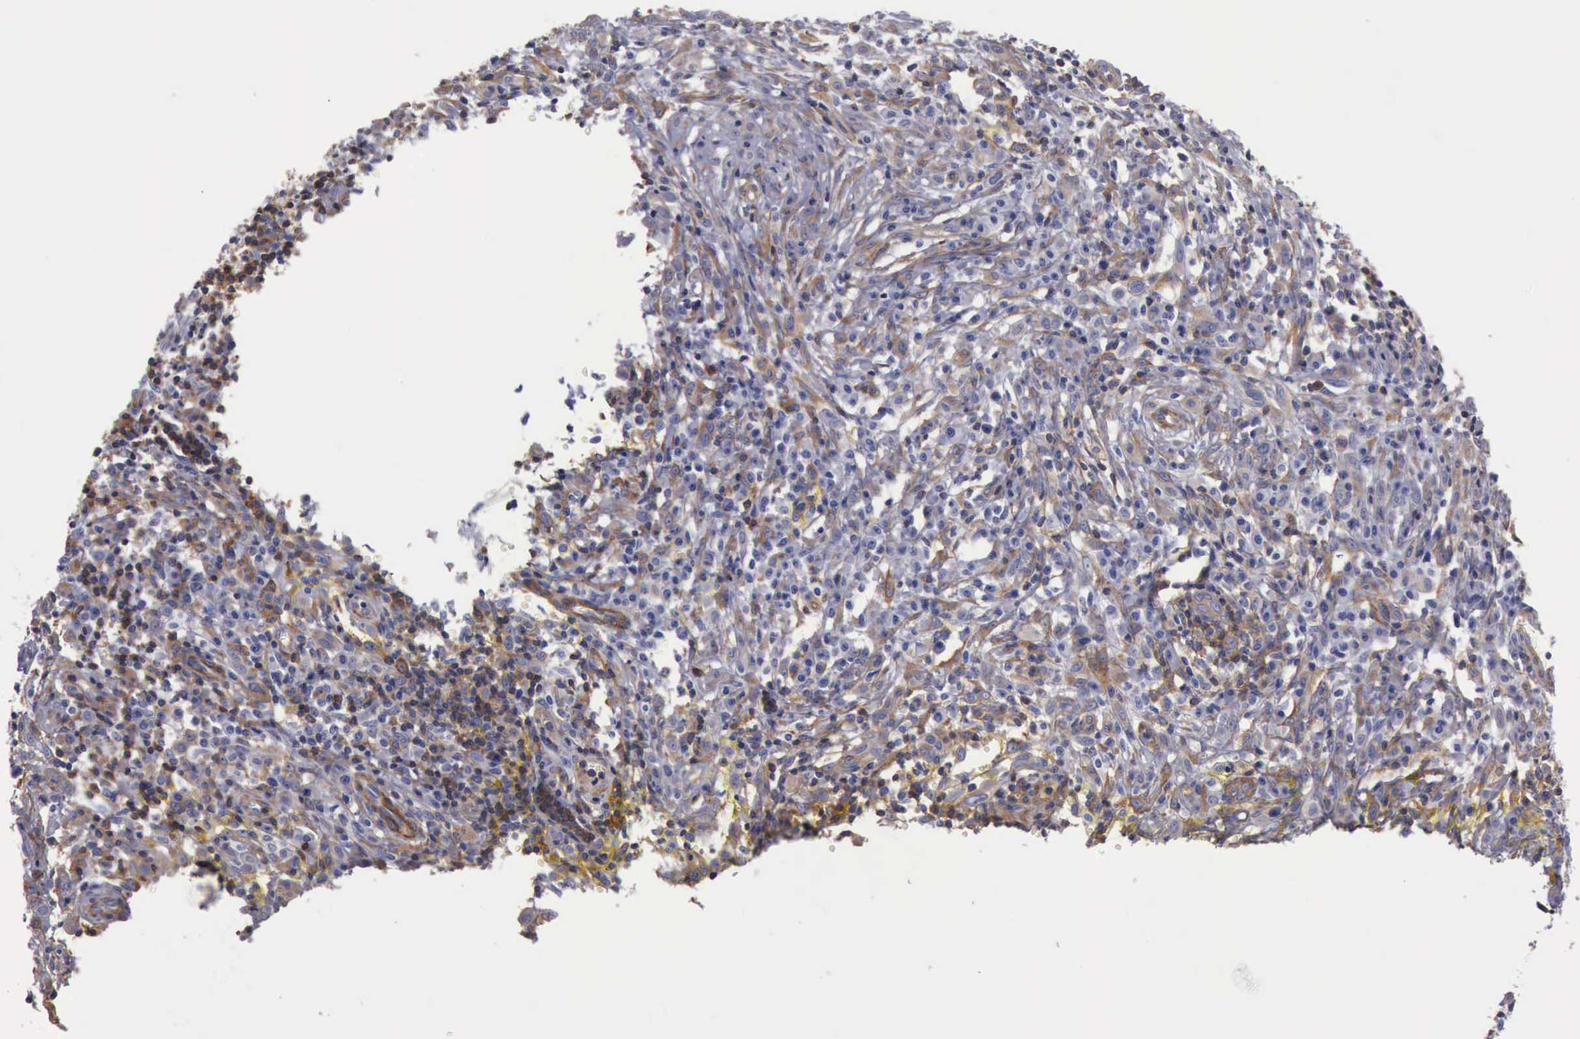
{"staining": {"intensity": "weak", "quantity": "25%-75%", "location": "cytoplasmic/membranous"}, "tissue": "melanoma", "cell_type": "Tumor cells", "image_type": "cancer", "snomed": [{"axis": "morphology", "description": "Malignant melanoma, NOS"}, {"axis": "topography", "description": "Skin"}], "caption": "Immunohistochemical staining of human malignant melanoma reveals weak cytoplasmic/membranous protein positivity in about 25%-75% of tumor cells. The protein is shown in brown color, while the nuclei are stained blue.", "gene": "FLNA", "patient": {"sex": "female", "age": 52}}